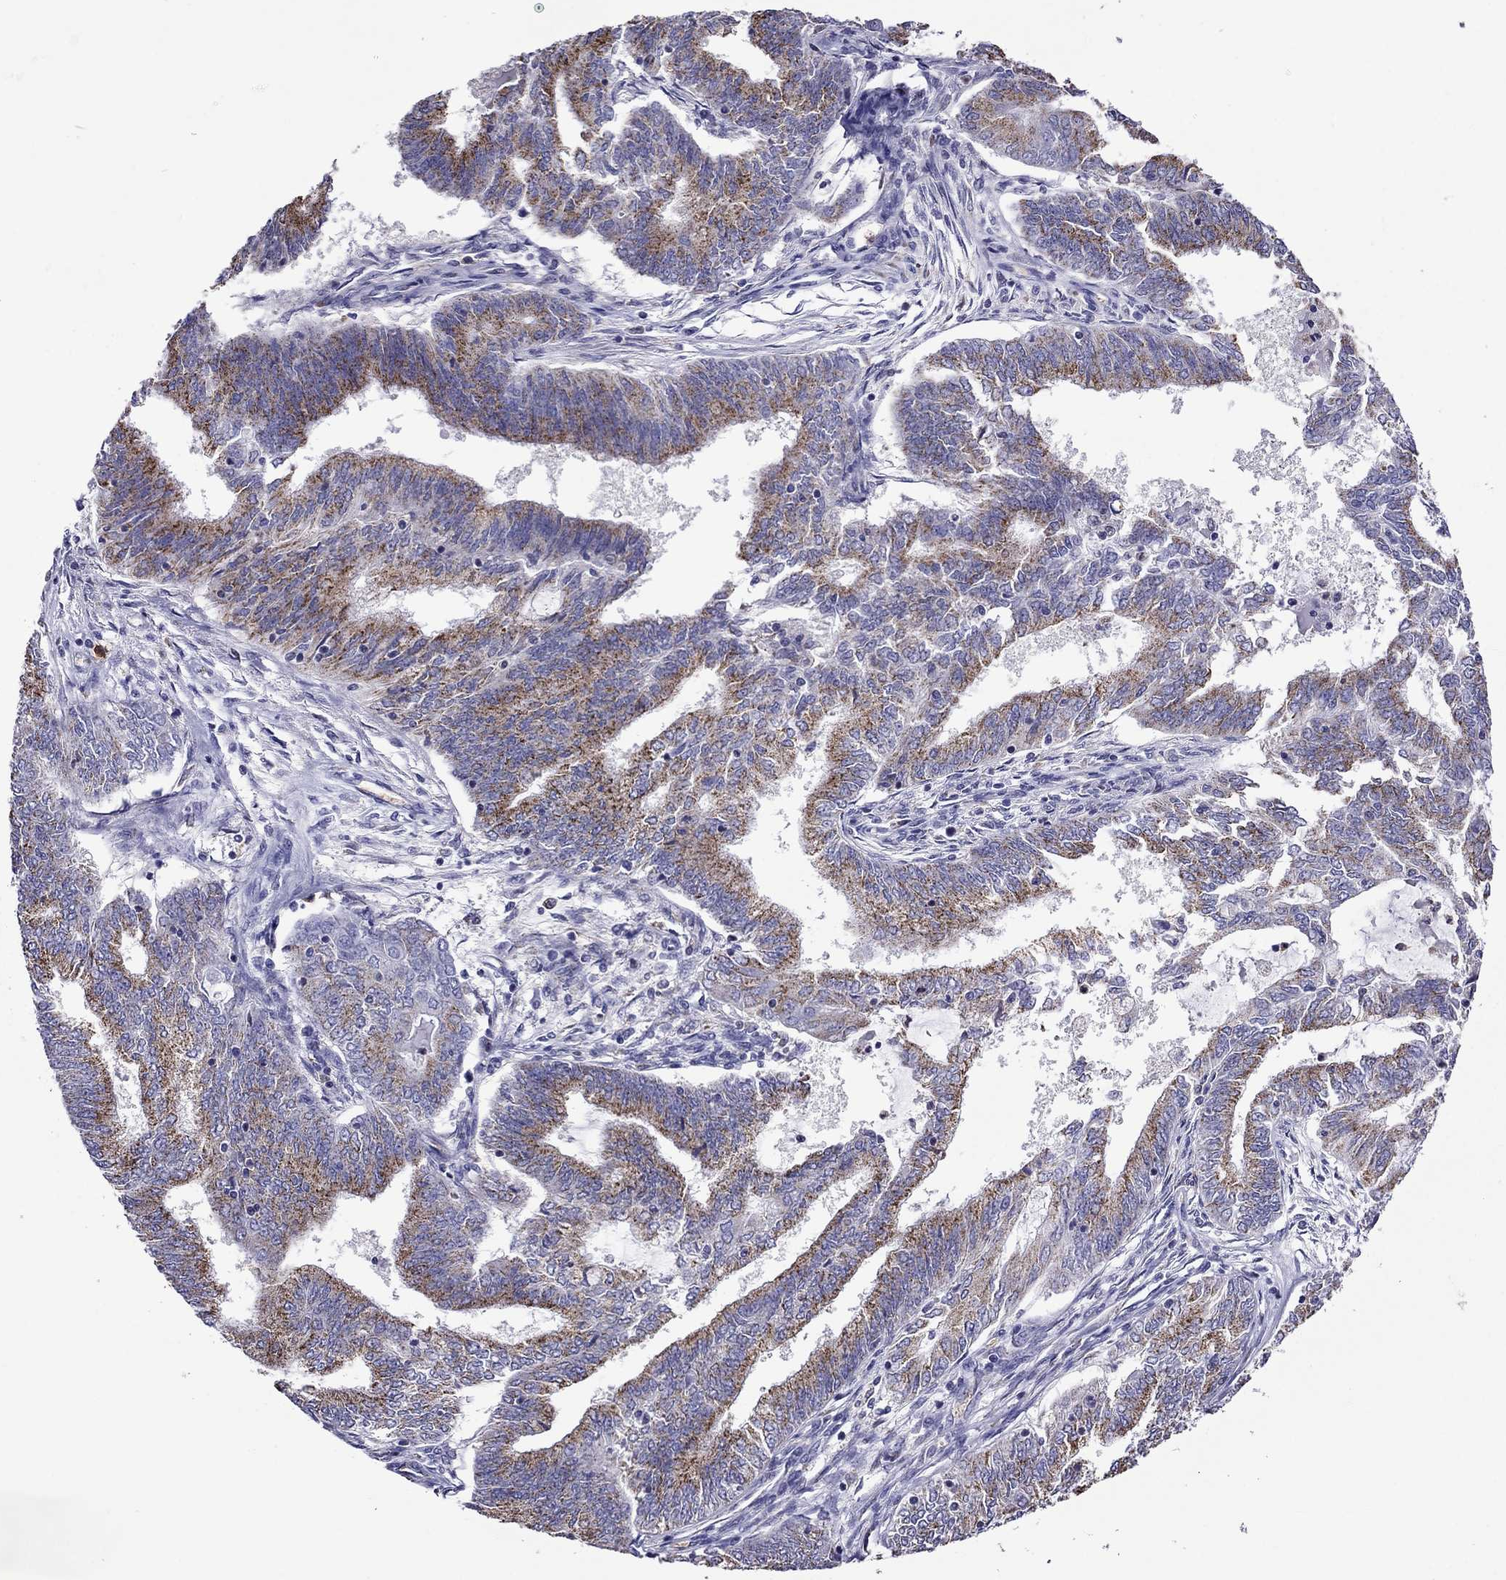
{"staining": {"intensity": "moderate", "quantity": "<25%", "location": "cytoplasmic/membranous"}, "tissue": "endometrial cancer", "cell_type": "Tumor cells", "image_type": "cancer", "snomed": [{"axis": "morphology", "description": "Adenocarcinoma, NOS"}, {"axis": "topography", "description": "Endometrium"}], "caption": "The photomicrograph exhibits a brown stain indicating the presence of a protein in the cytoplasmic/membranous of tumor cells in adenocarcinoma (endometrial).", "gene": "SCG2", "patient": {"sex": "female", "age": 62}}